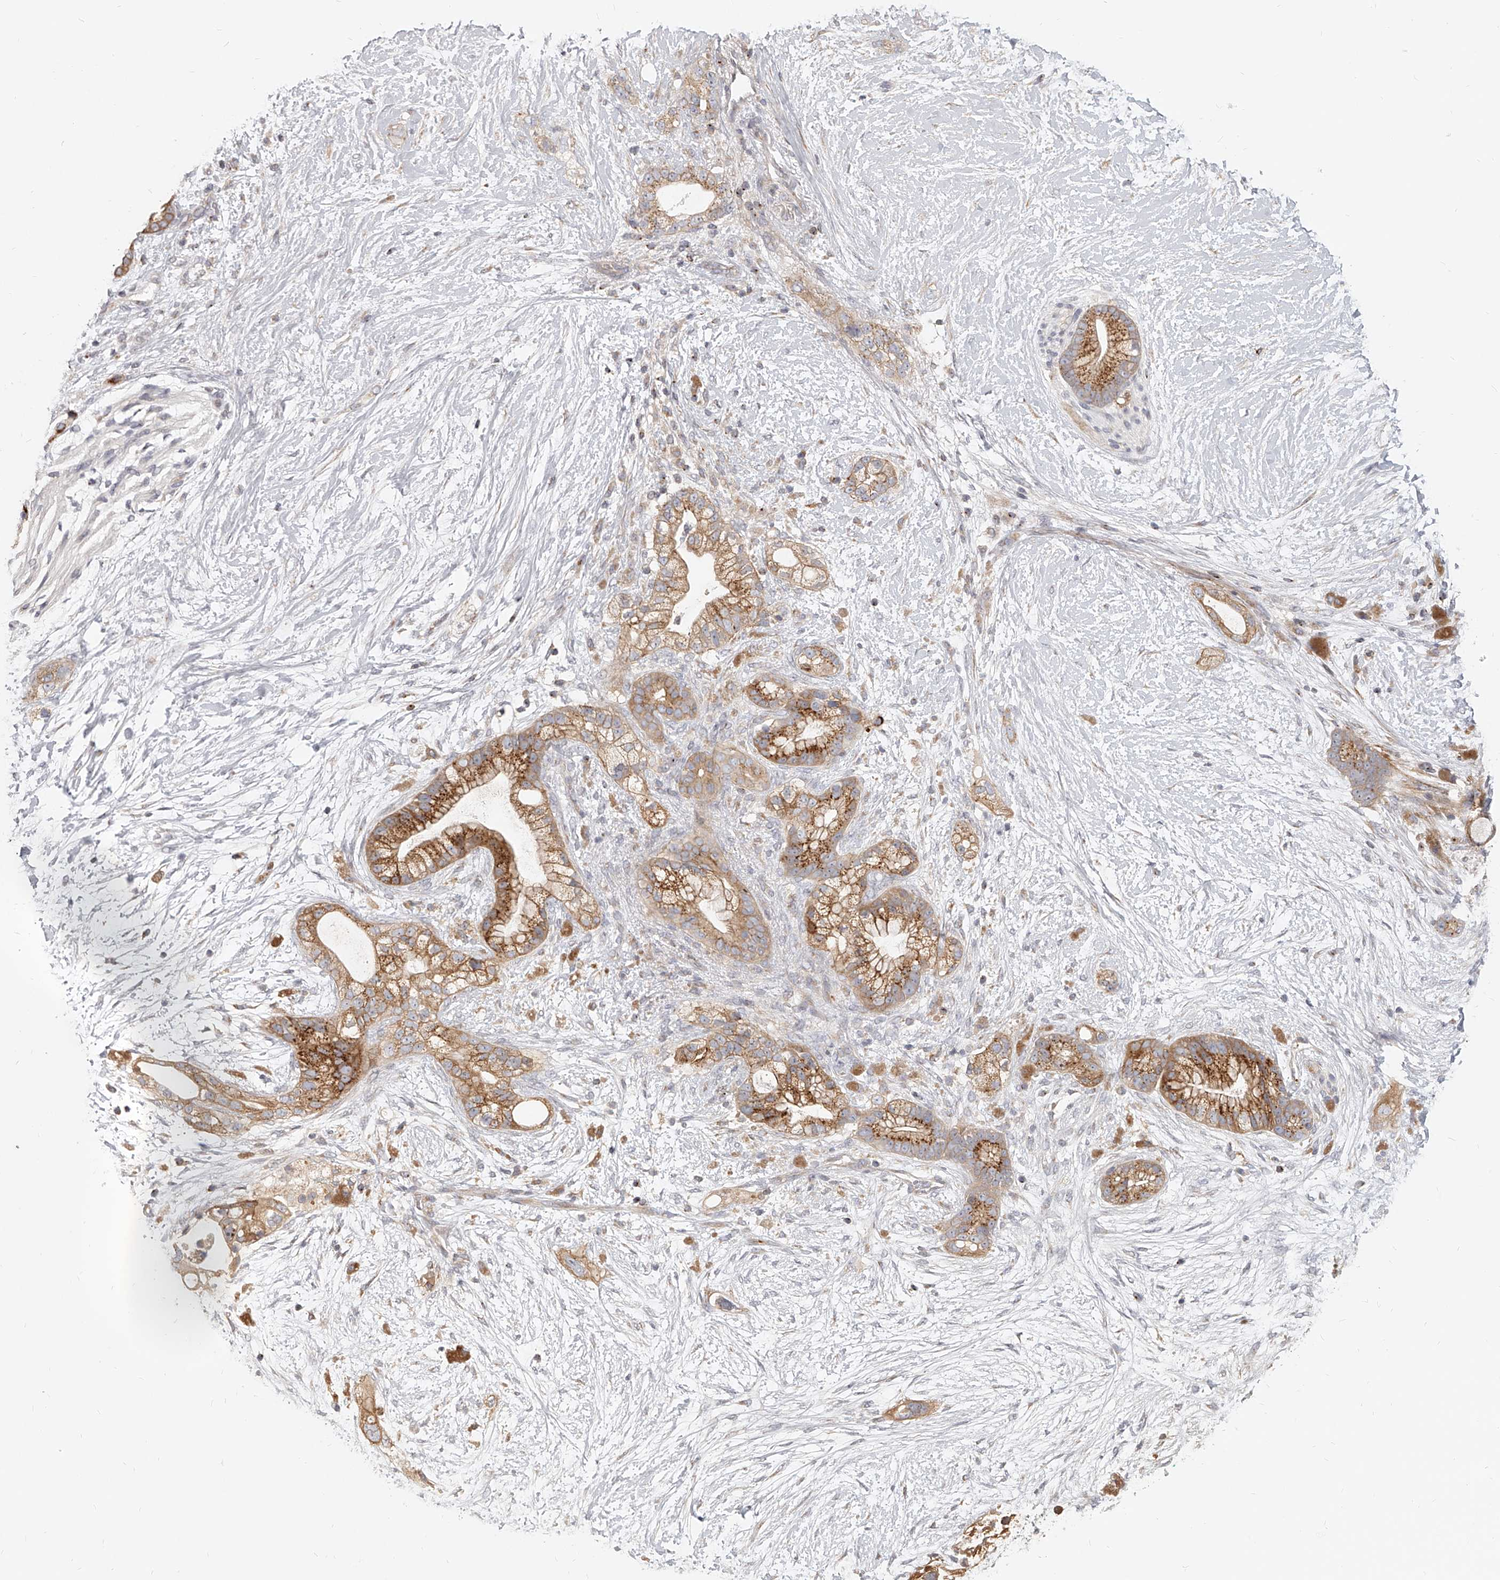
{"staining": {"intensity": "moderate", "quantity": ">75%", "location": "cytoplasmic/membranous"}, "tissue": "pancreatic cancer", "cell_type": "Tumor cells", "image_type": "cancer", "snomed": [{"axis": "morphology", "description": "Adenocarcinoma, NOS"}, {"axis": "topography", "description": "Pancreas"}], "caption": "About >75% of tumor cells in adenocarcinoma (pancreatic) demonstrate moderate cytoplasmic/membranous protein staining as visualized by brown immunohistochemical staining.", "gene": "SLC37A1", "patient": {"sex": "male", "age": 53}}